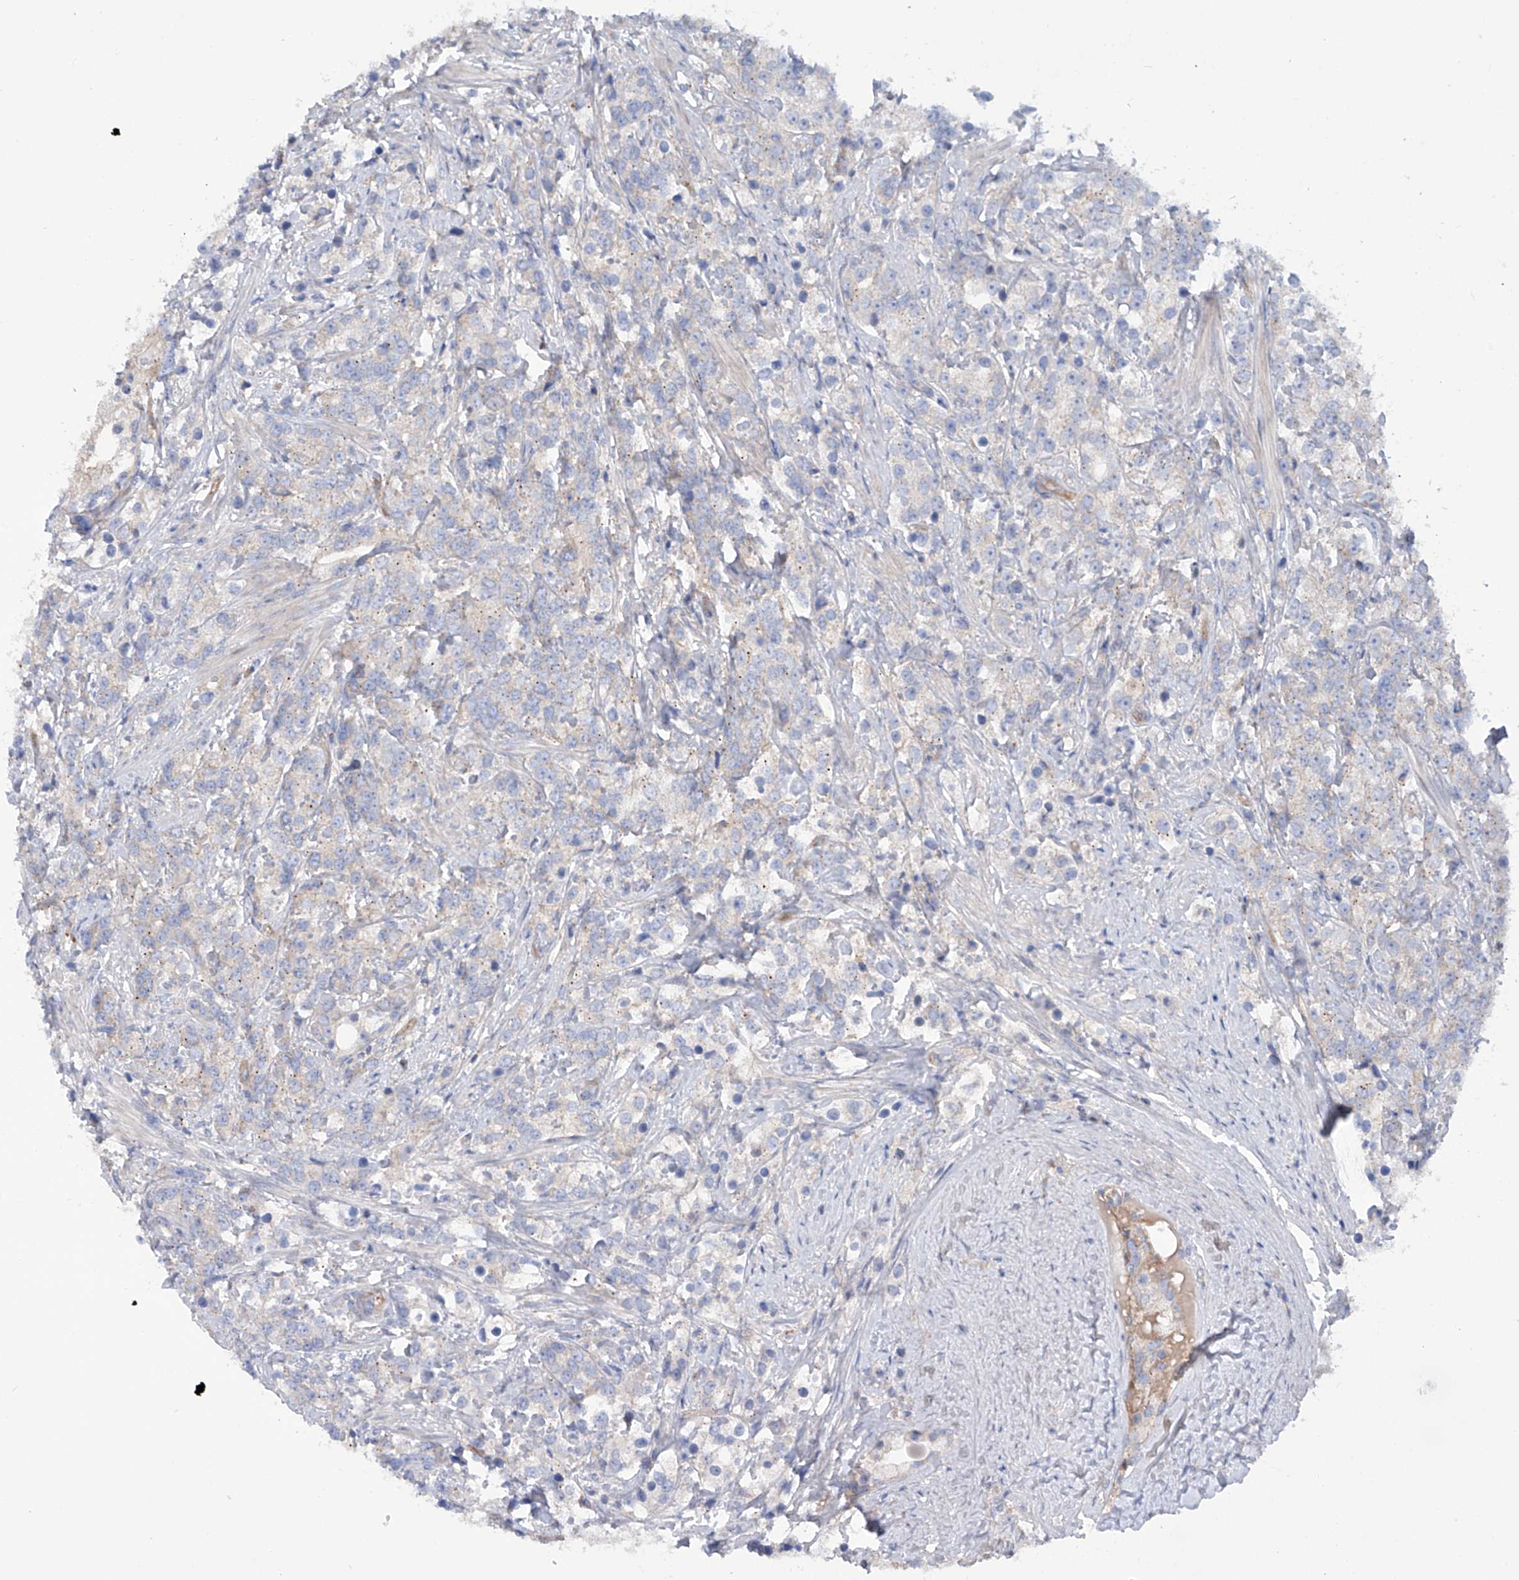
{"staining": {"intensity": "negative", "quantity": "none", "location": "none"}, "tissue": "prostate cancer", "cell_type": "Tumor cells", "image_type": "cancer", "snomed": [{"axis": "morphology", "description": "Adenocarcinoma, High grade"}, {"axis": "topography", "description": "Prostate"}], "caption": "The IHC histopathology image has no significant expression in tumor cells of prostate high-grade adenocarcinoma tissue.", "gene": "TMEM209", "patient": {"sex": "male", "age": 69}}